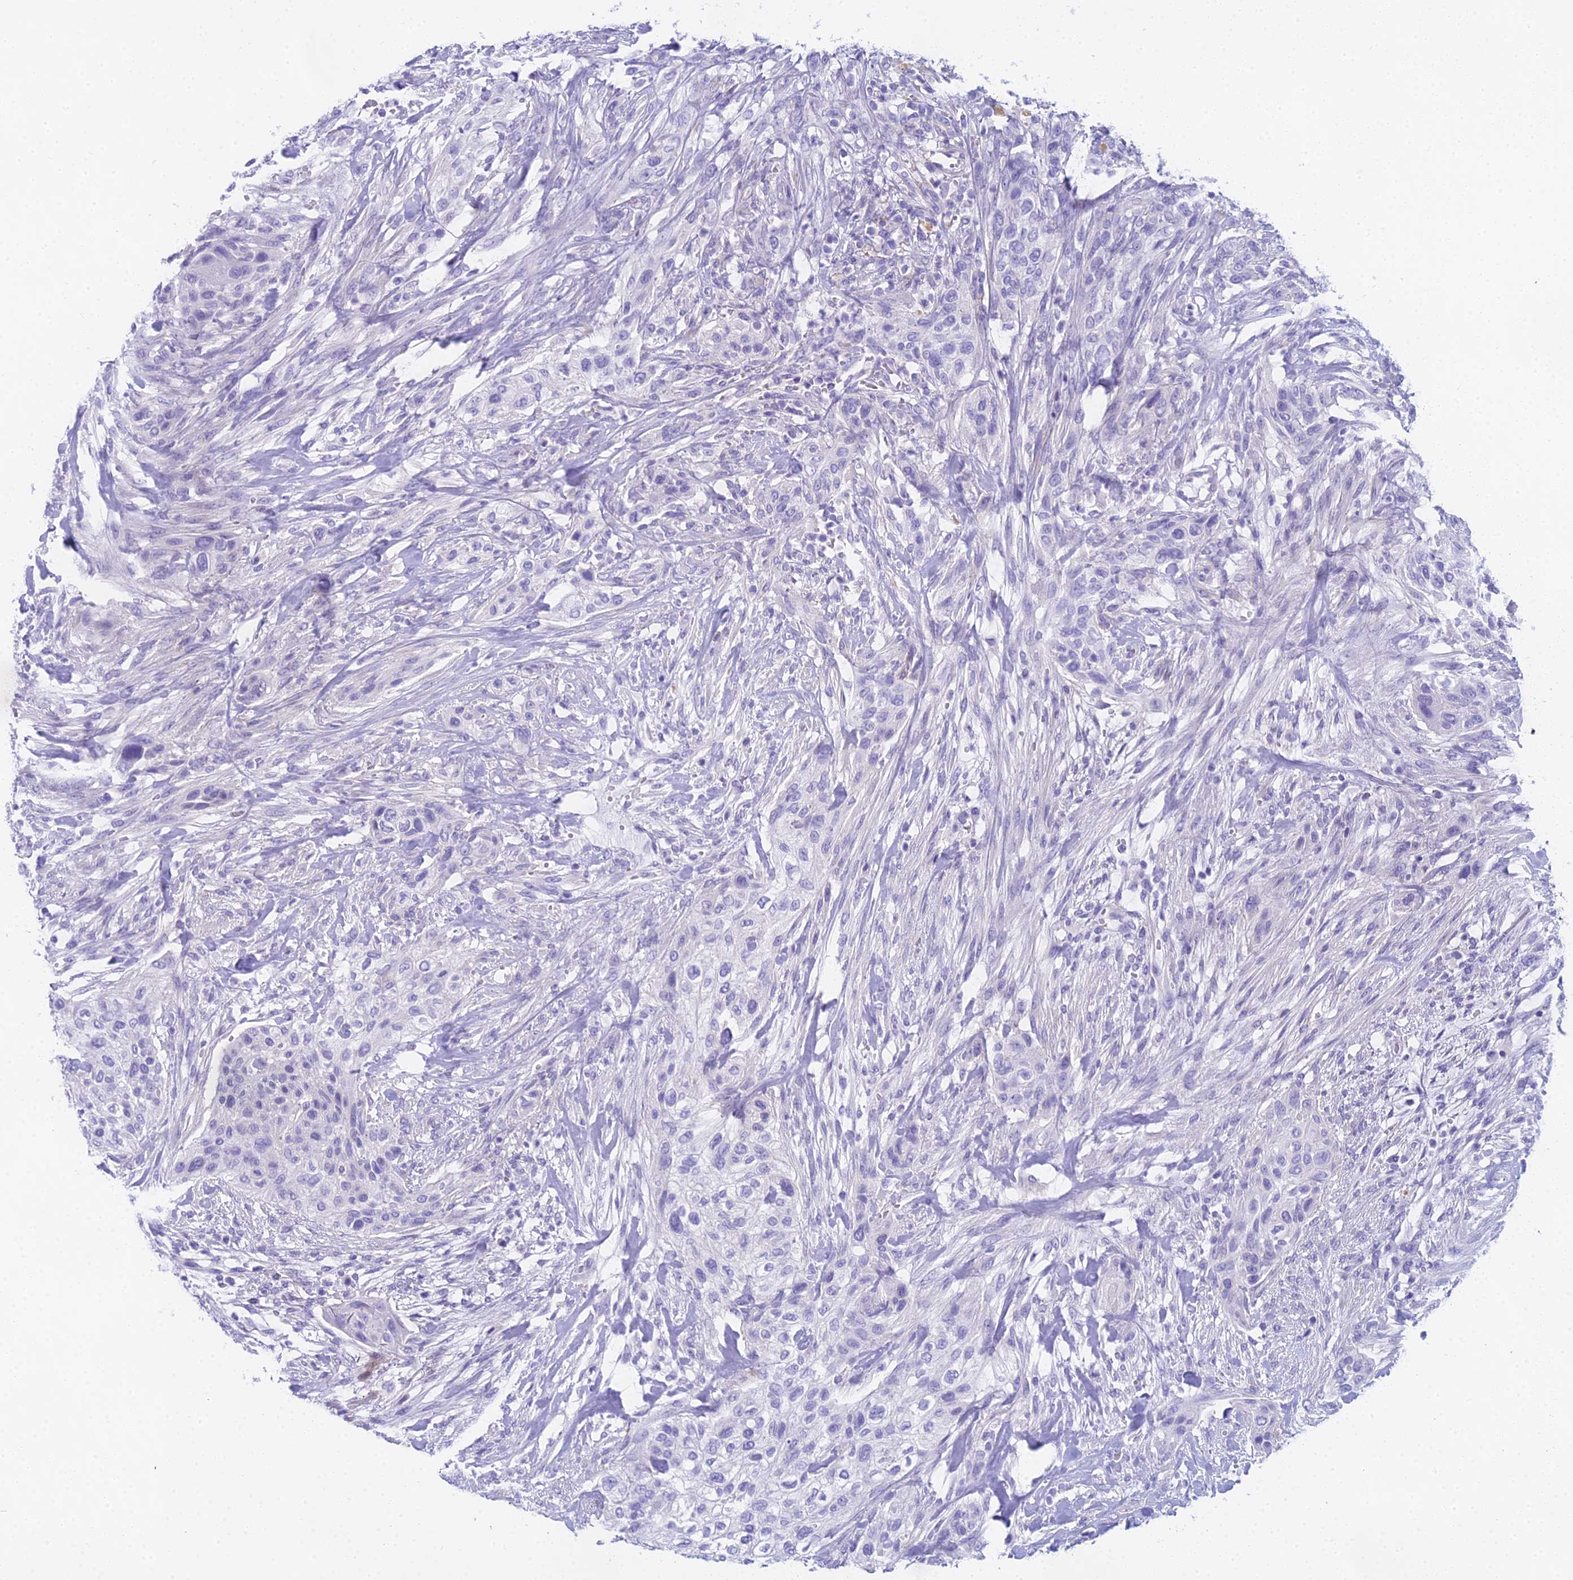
{"staining": {"intensity": "negative", "quantity": "none", "location": "none"}, "tissue": "urothelial cancer", "cell_type": "Tumor cells", "image_type": "cancer", "snomed": [{"axis": "morphology", "description": "Urothelial carcinoma, High grade"}, {"axis": "topography", "description": "Urinary bladder"}], "caption": "High power microscopy photomicrograph of an IHC image of urothelial carcinoma (high-grade), revealing no significant staining in tumor cells.", "gene": "UNC80", "patient": {"sex": "male", "age": 35}}